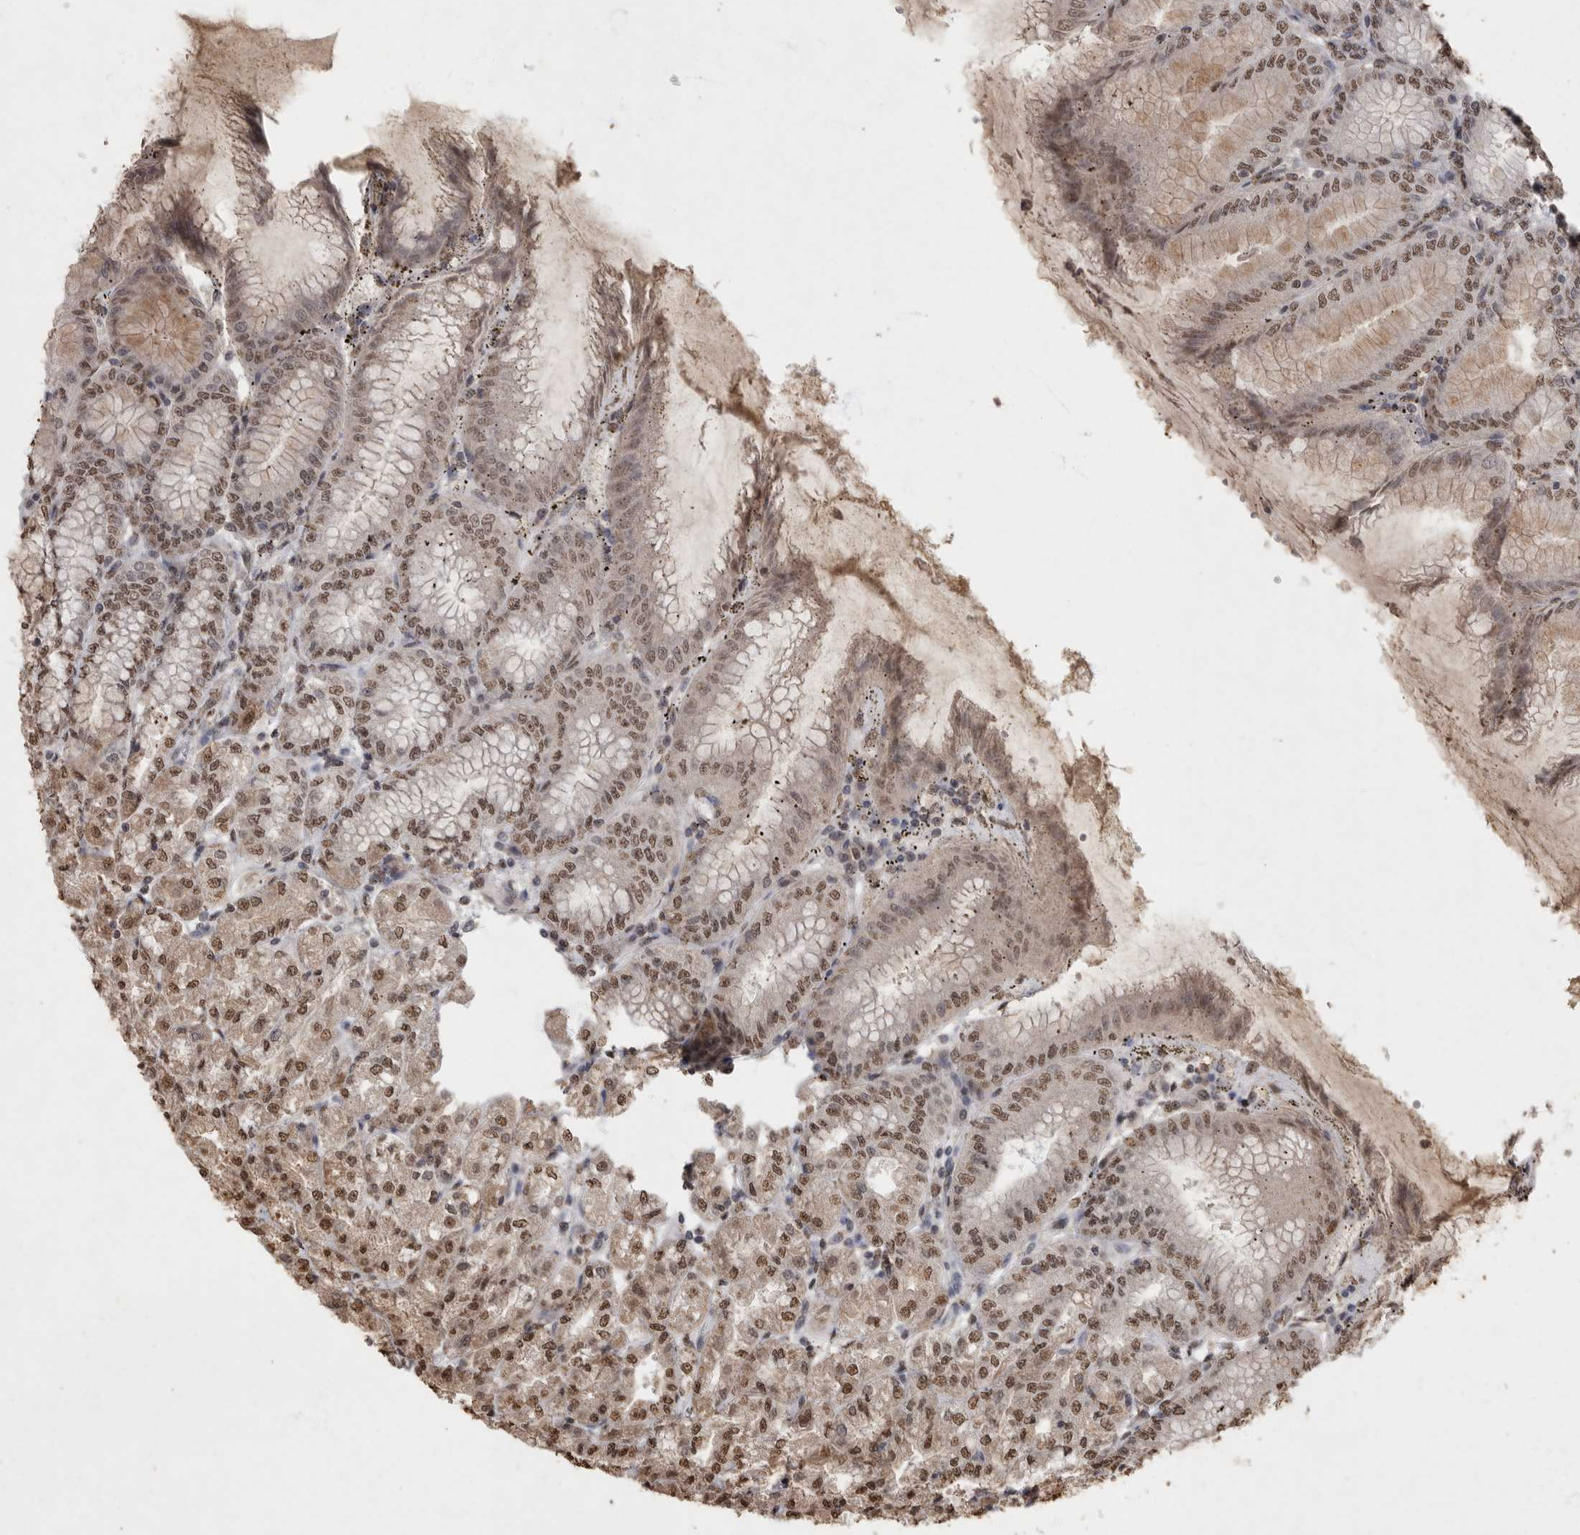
{"staining": {"intensity": "strong", "quantity": ">75%", "location": "cytoplasmic/membranous,nuclear"}, "tissue": "stomach", "cell_type": "Glandular cells", "image_type": "normal", "snomed": [{"axis": "morphology", "description": "Normal tissue, NOS"}, {"axis": "topography", "description": "Stomach, lower"}], "caption": "About >75% of glandular cells in normal human stomach show strong cytoplasmic/membranous,nuclear protein expression as visualized by brown immunohistochemical staining.", "gene": "NBL1", "patient": {"sex": "male", "age": 71}}